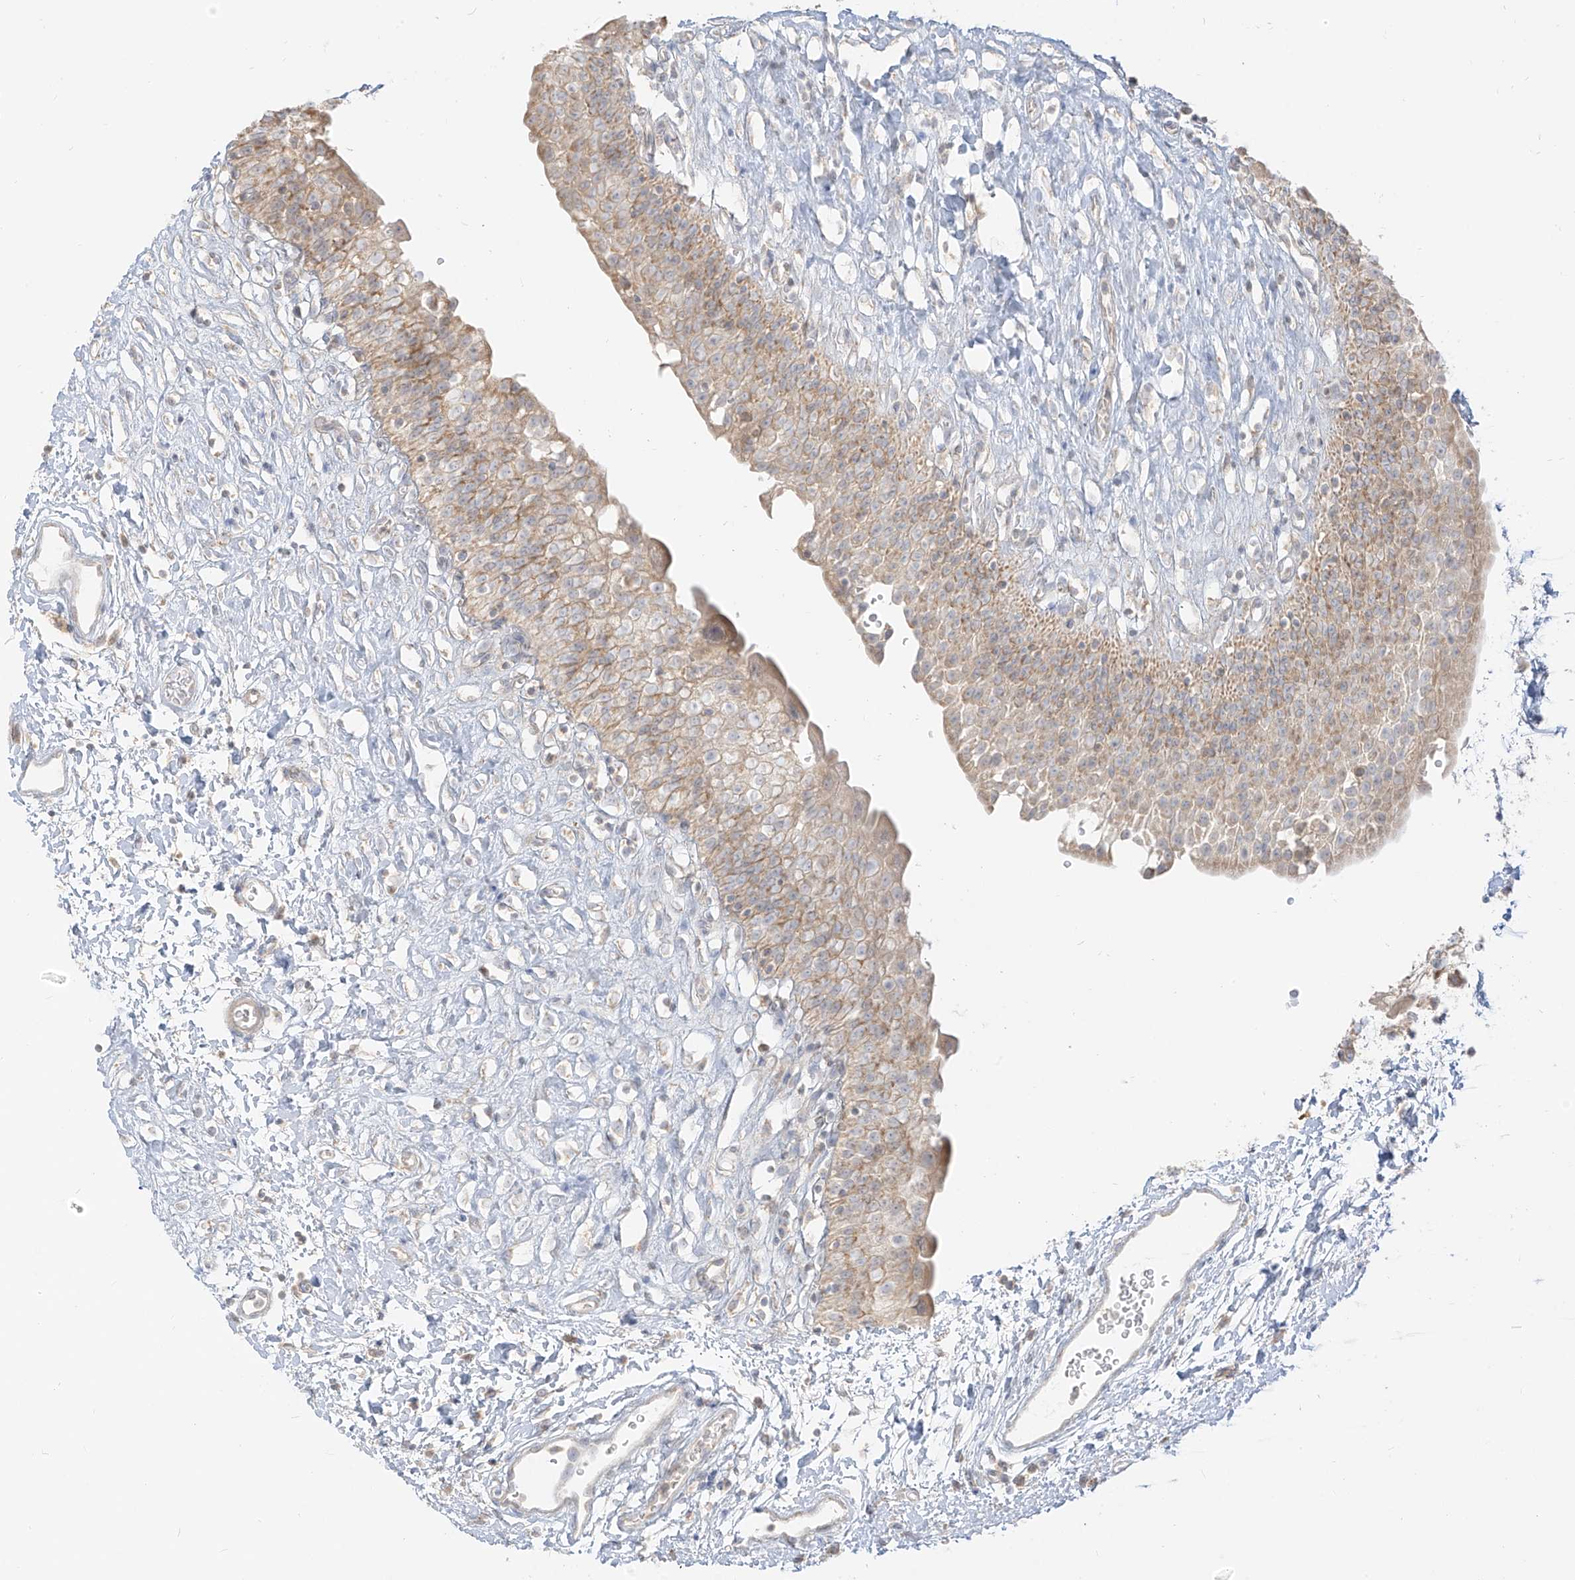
{"staining": {"intensity": "moderate", "quantity": "25%-75%", "location": "cytoplasmic/membranous"}, "tissue": "urinary bladder", "cell_type": "Urothelial cells", "image_type": "normal", "snomed": [{"axis": "morphology", "description": "Normal tissue, NOS"}, {"axis": "topography", "description": "Urinary bladder"}], "caption": "IHC photomicrograph of normal urinary bladder: human urinary bladder stained using immunohistochemistry (IHC) exhibits medium levels of moderate protein expression localized specifically in the cytoplasmic/membranous of urothelial cells, appearing as a cytoplasmic/membranous brown color.", "gene": "ZIM3", "patient": {"sex": "male", "age": 51}}